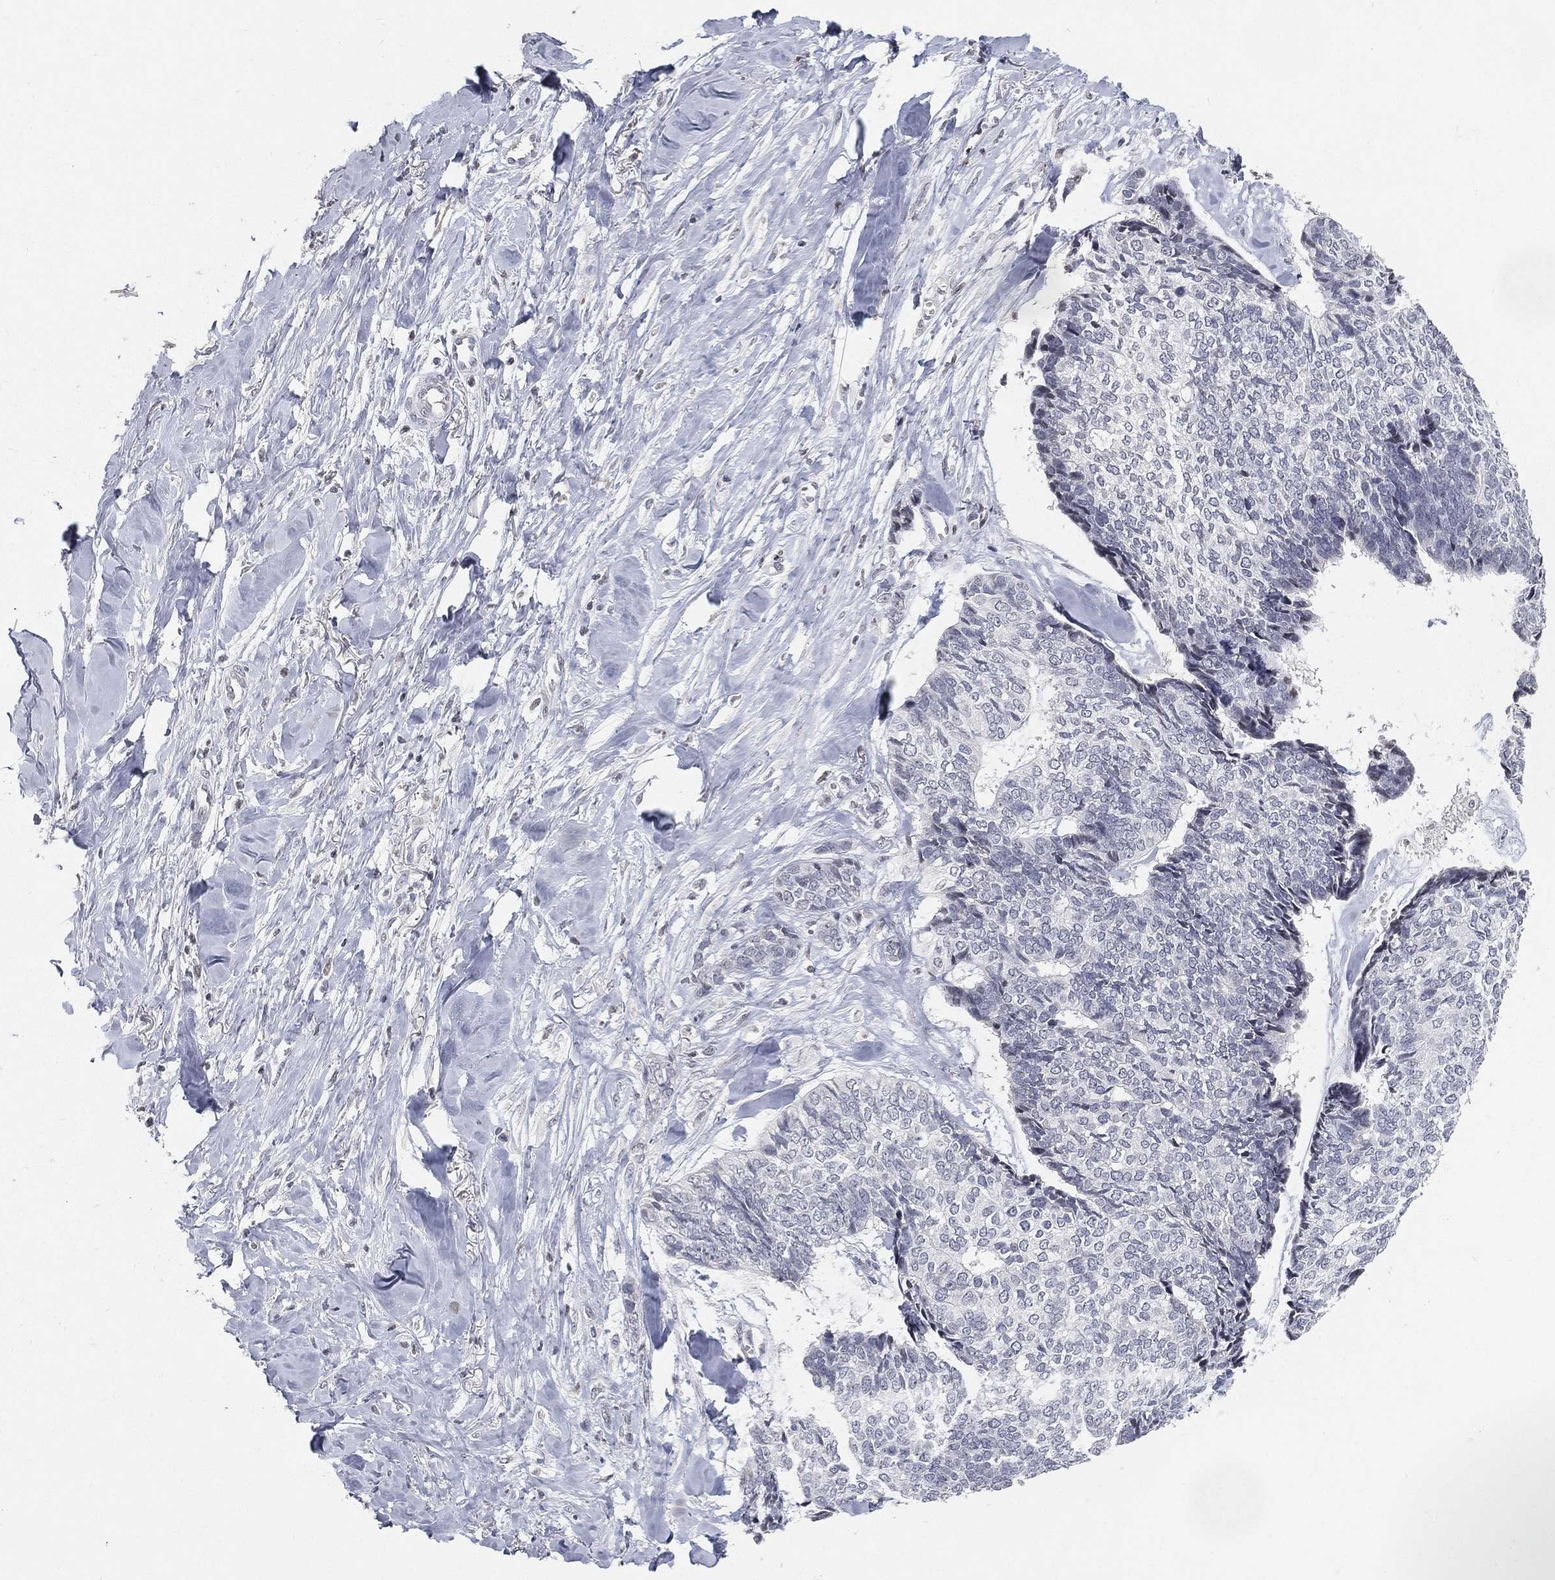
{"staining": {"intensity": "negative", "quantity": "none", "location": "none"}, "tissue": "skin cancer", "cell_type": "Tumor cells", "image_type": "cancer", "snomed": [{"axis": "morphology", "description": "Basal cell carcinoma"}, {"axis": "topography", "description": "Skin"}], "caption": "High magnification brightfield microscopy of basal cell carcinoma (skin) stained with DAB (brown) and counterstained with hematoxylin (blue): tumor cells show no significant positivity. (Brightfield microscopy of DAB (3,3'-diaminobenzidine) immunohistochemistry (IHC) at high magnification).", "gene": "ARG1", "patient": {"sex": "male", "age": 86}}